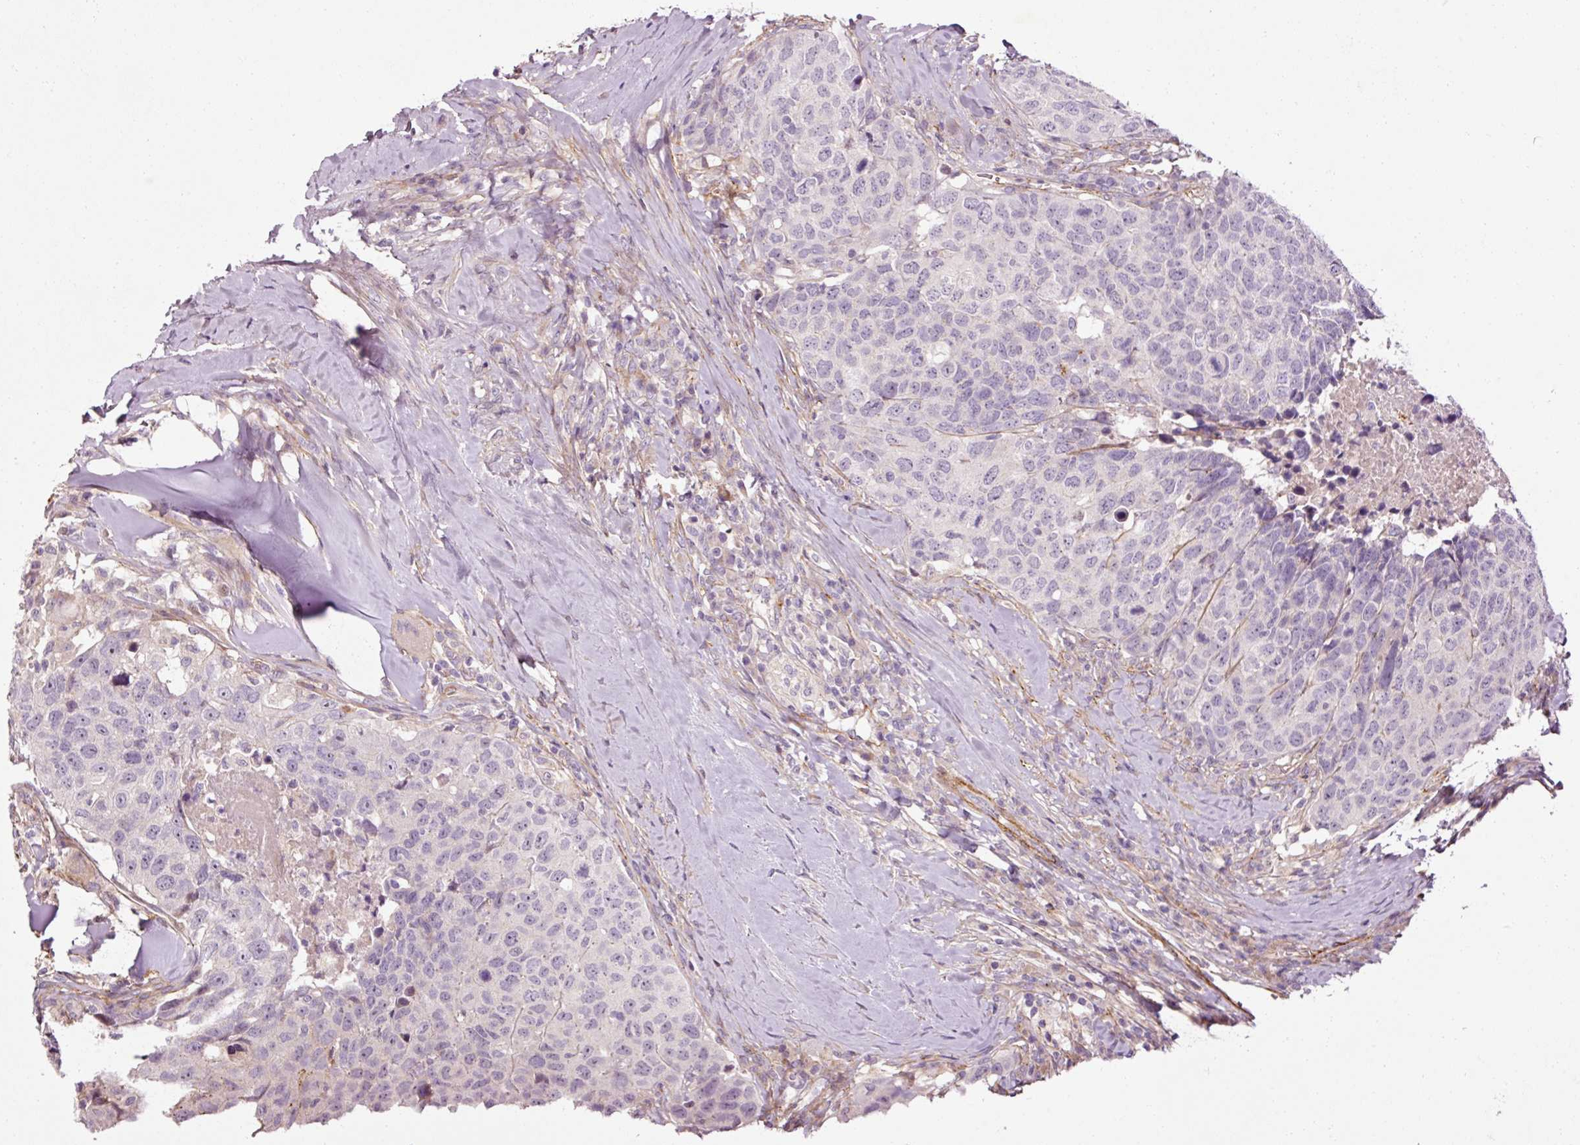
{"staining": {"intensity": "negative", "quantity": "none", "location": "none"}, "tissue": "head and neck cancer", "cell_type": "Tumor cells", "image_type": "cancer", "snomed": [{"axis": "morphology", "description": "Squamous cell carcinoma, NOS"}, {"axis": "topography", "description": "Head-Neck"}], "caption": "Immunohistochemistry image of head and neck cancer stained for a protein (brown), which shows no expression in tumor cells.", "gene": "ANKRD20A1", "patient": {"sex": "male", "age": 66}}